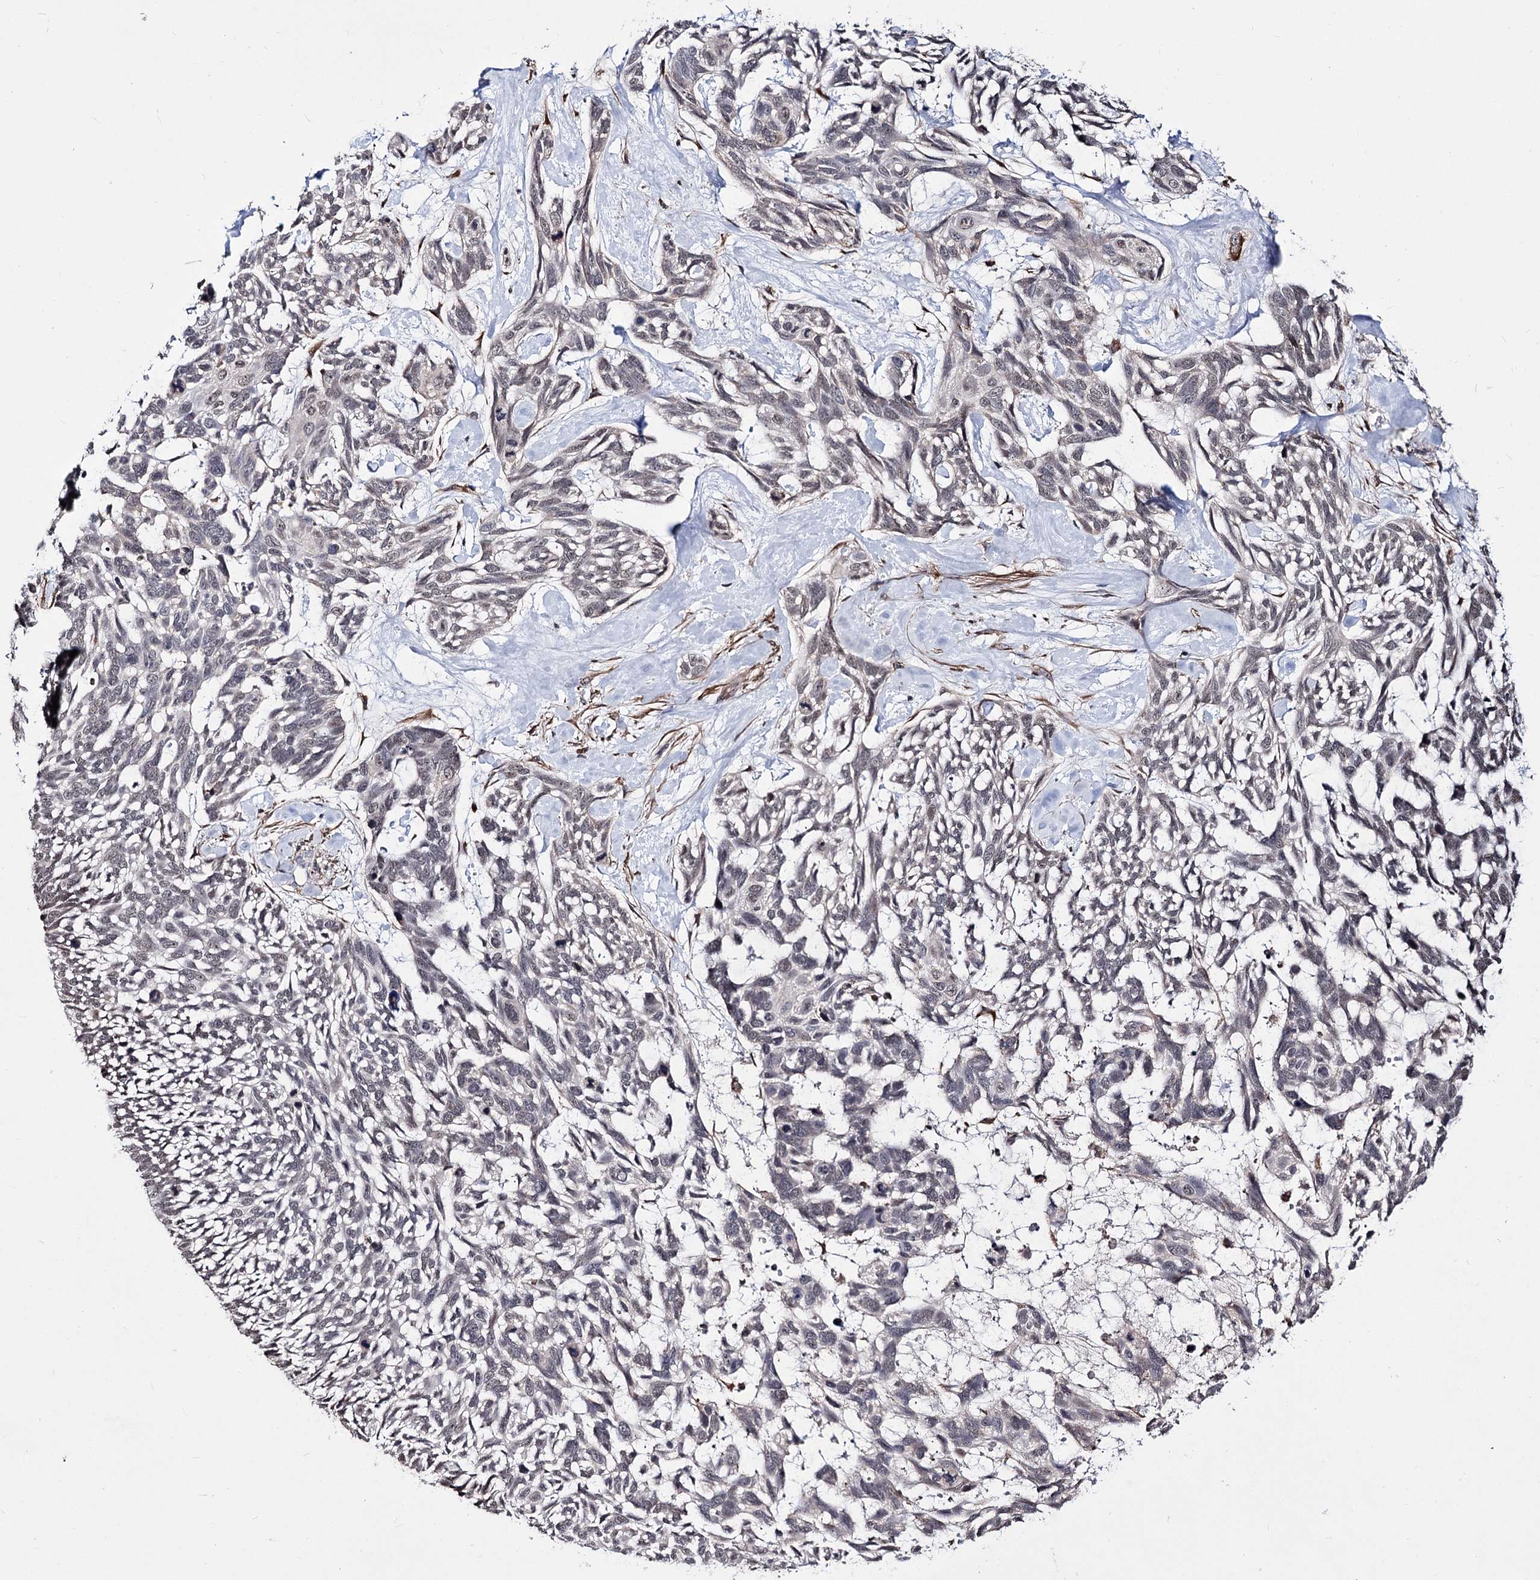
{"staining": {"intensity": "negative", "quantity": "none", "location": "none"}, "tissue": "skin cancer", "cell_type": "Tumor cells", "image_type": "cancer", "snomed": [{"axis": "morphology", "description": "Basal cell carcinoma"}, {"axis": "topography", "description": "Skin"}], "caption": "This is an IHC histopathology image of basal cell carcinoma (skin). There is no positivity in tumor cells.", "gene": "PPRC1", "patient": {"sex": "male", "age": 88}}